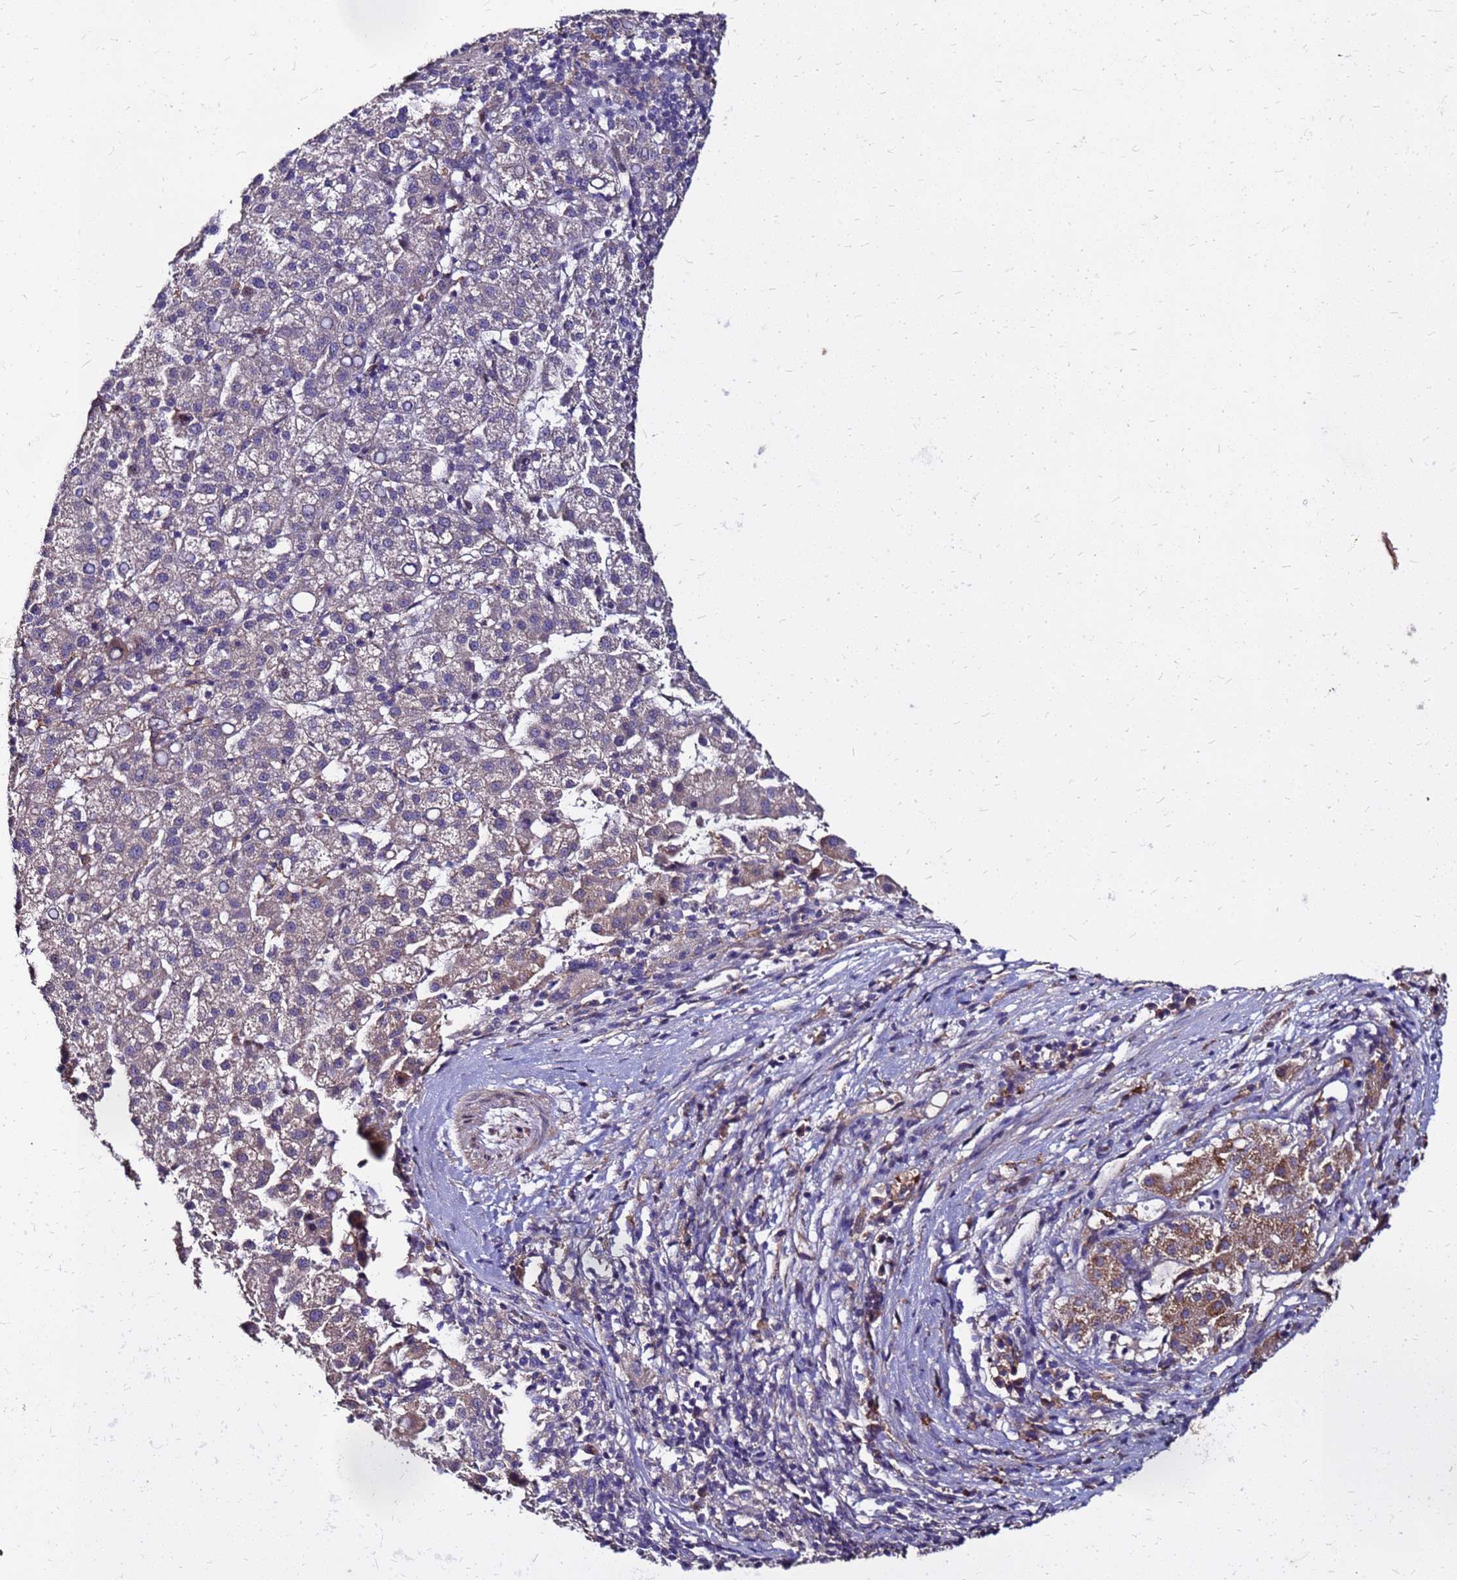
{"staining": {"intensity": "negative", "quantity": "none", "location": "none"}, "tissue": "liver cancer", "cell_type": "Tumor cells", "image_type": "cancer", "snomed": [{"axis": "morphology", "description": "Carcinoma, Hepatocellular, NOS"}, {"axis": "topography", "description": "Liver"}], "caption": "The IHC histopathology image has no significant staining in tumor cells of liver hepatocellular carcinoma tissue. (Stains: DAB (3,3'-diaminobenzidine) IHC with hematoxylin counter stain, Microscopy: brightfield microscopy at high magnification).", "gene": "ARHGEF5", "patient": {"sex": "female", "age": 58}}